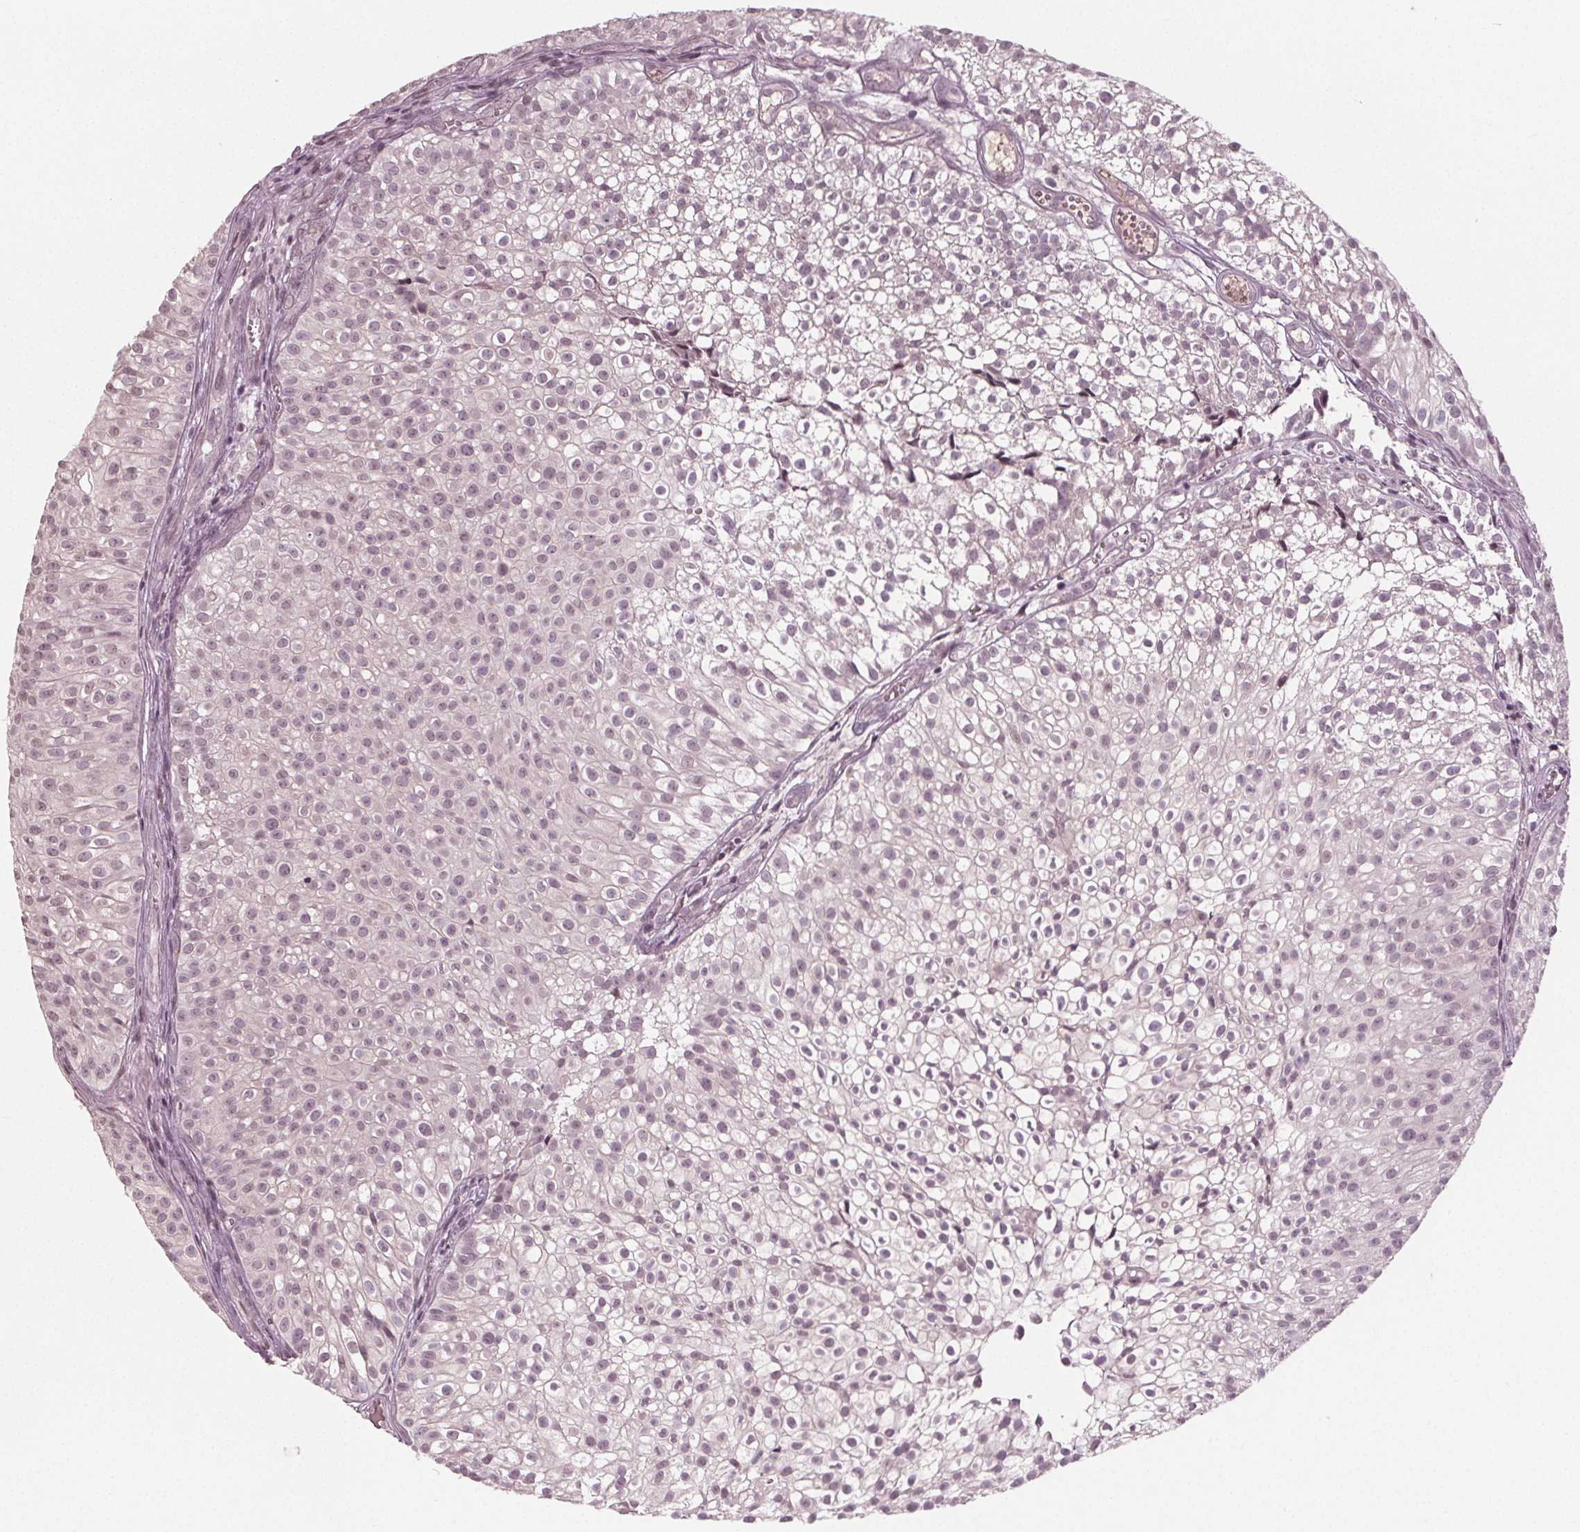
{"staining": {"intensity": "negative", "quantity": "none", "location": "none"}, "tissue": "urothelial cancer", "cell_type": "Tumor cells", "image_type": "cancer", "snomed": [{"axis": "morphology", "description": "Urothelial carcinoma, Low grade"}, {"axis": "topography", "description": "Urinary bladder"}], "caption": "Immunohistochemistry (IHC) photomicrograph of urothelial cancer stained for a protein (brown), which exhibits no positivity in tumor cells.", "gene": "CXCL16", "patient": {"sex": "male", "age": 70}}